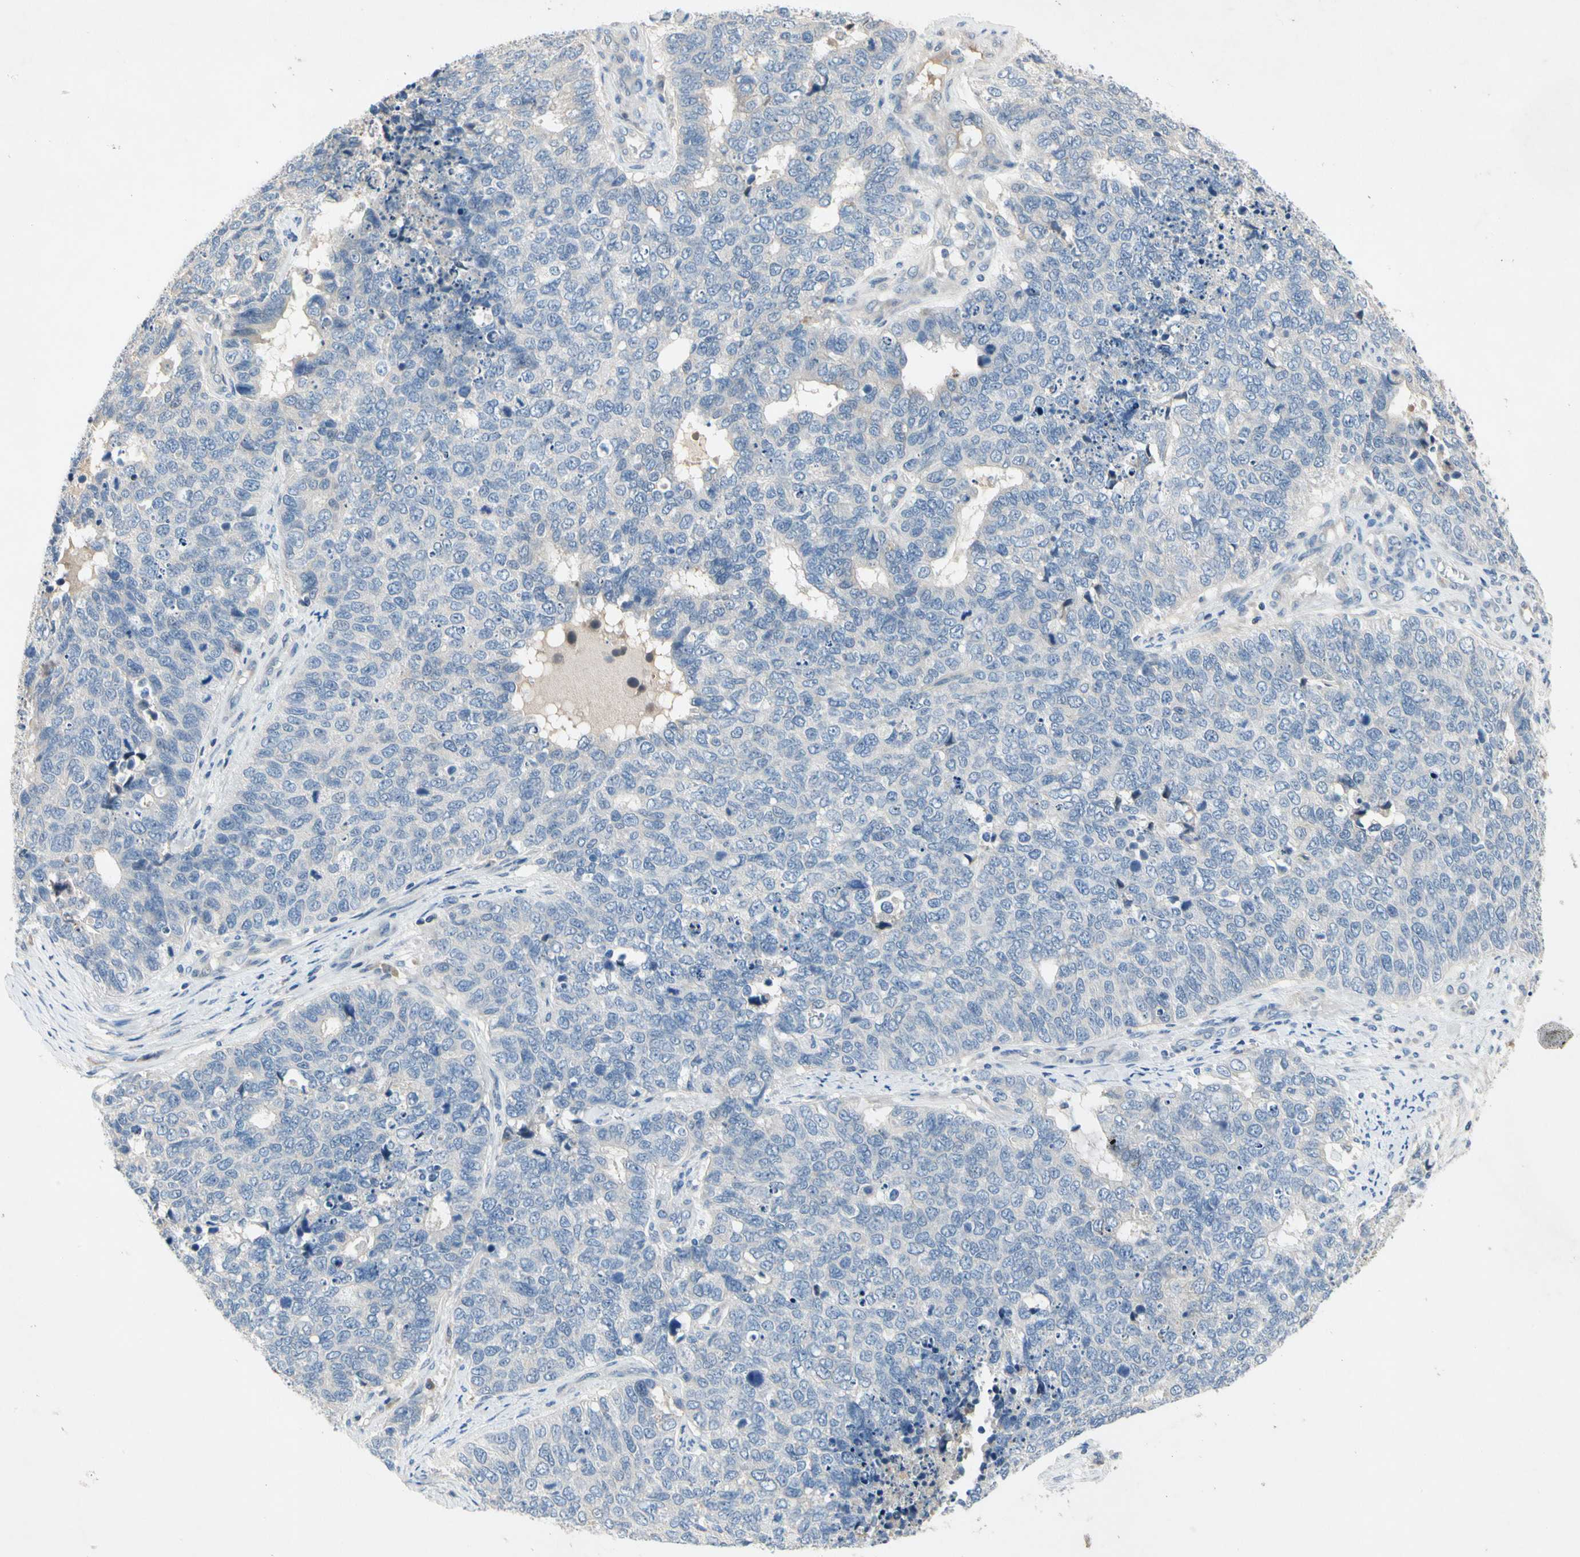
{"staining": {"intensity": "negative", "quantity": "none", "location": "none"}, "tissue": "cervical cancer", "cell_type": "Tumor cells", "image_type": "cancer", "snomed": [{"axis": "morphology", "description": "Squamous cell carcinoma, NOS"}, {"axis": "topography", "description": "Cervix"}], "caption": "Protein analysis of cervical squamous cell carcinoma reveals no significant staining in tumor cells.", "gene": "GAS6", "patient": {"sex": "female", "age": 63}}